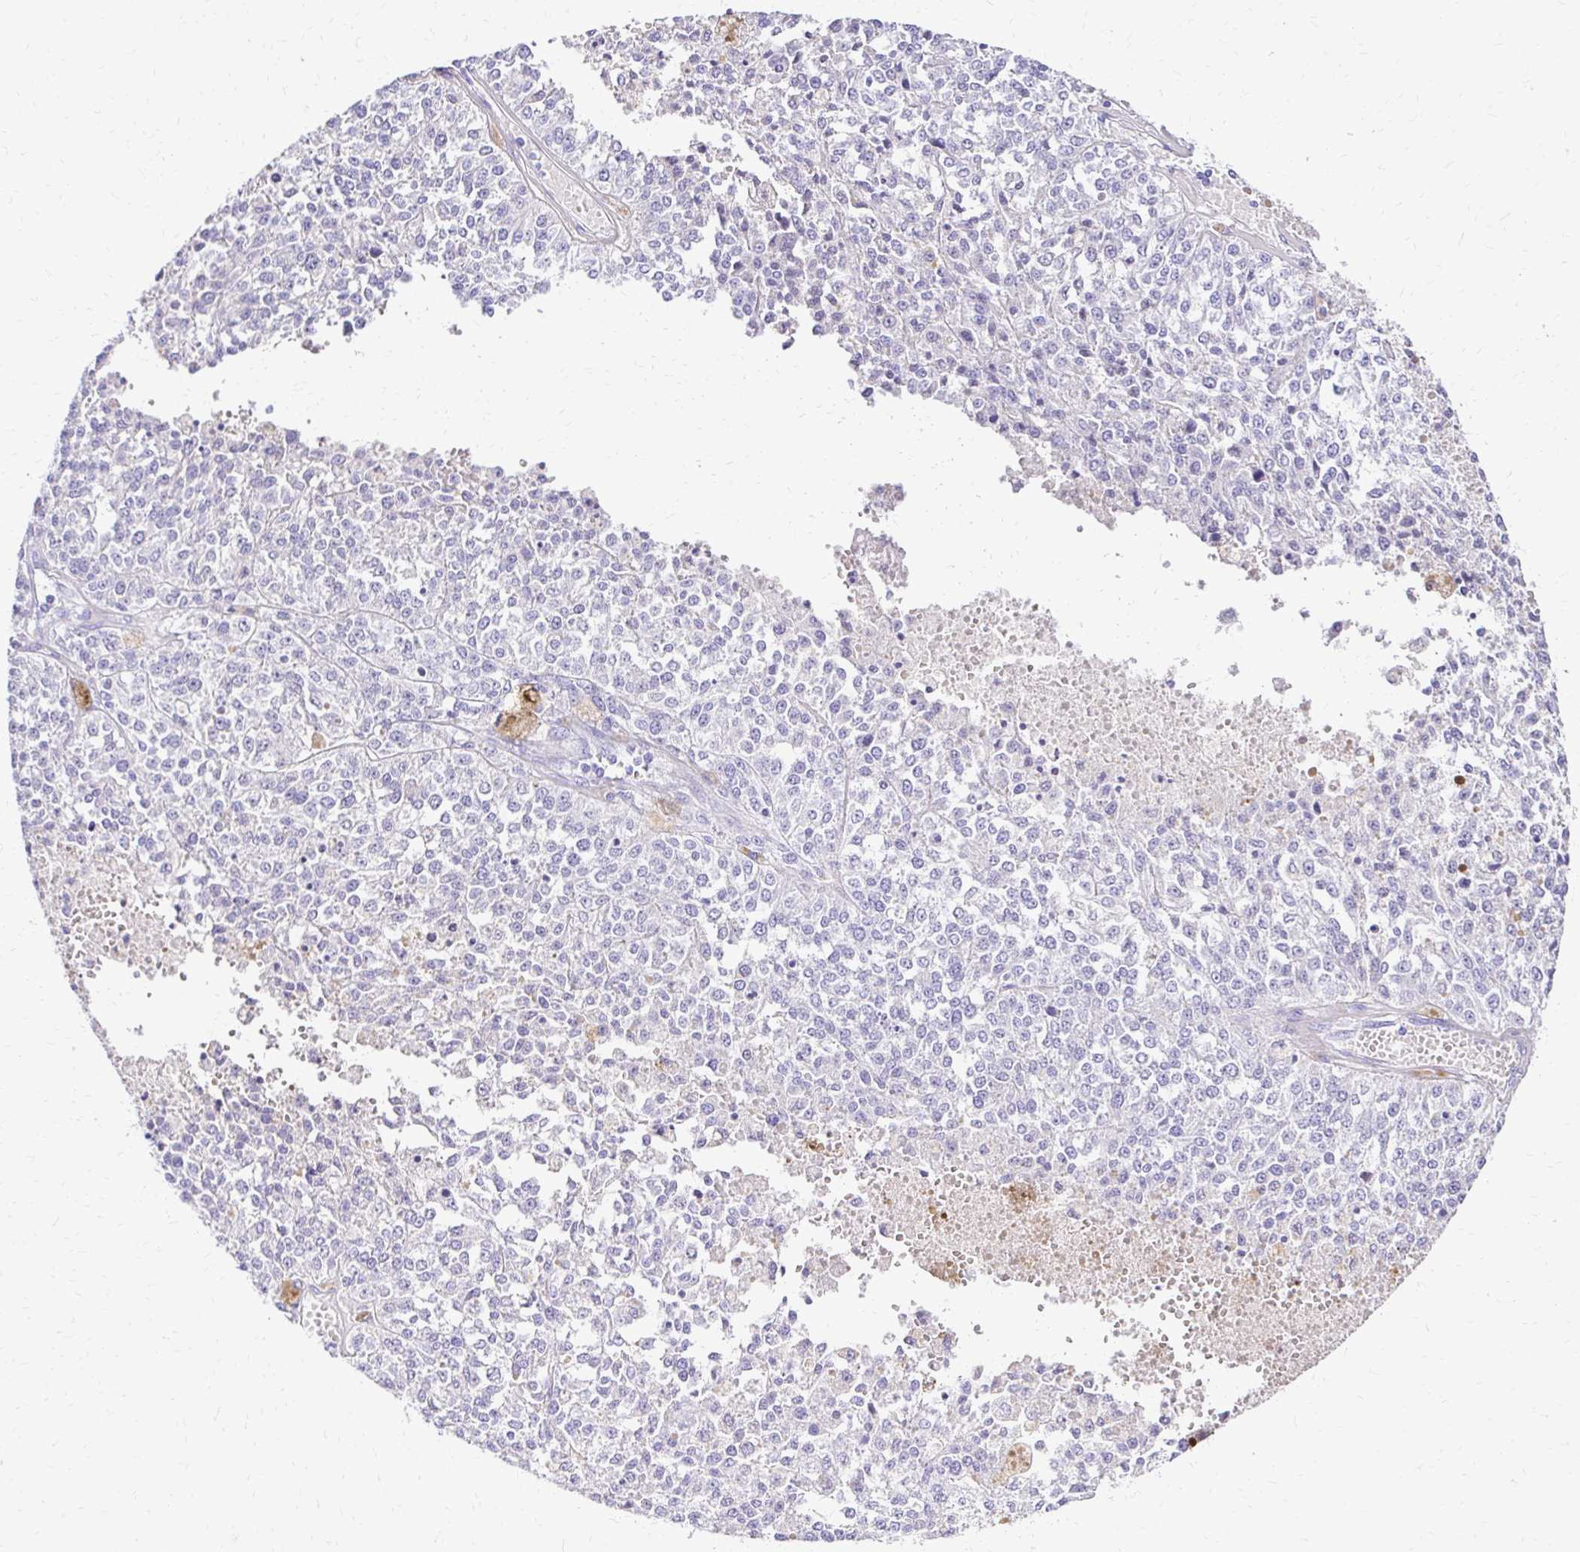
{"staining": {"intensity": "negative", "quantity": "none", "location": "none"}, "tissue": "melanoma", "cell_type": "Tumor cells", "image_type": "cancer", "snomed": [{"axis": "morphology", "description": "Malignant melanoma, Metastatic site"}, {"axis": "topography", "description": "Lymph node"}], "caption": "IHC of melanoma exhibits no expression in tumor cells.", "gene": "S100G", "patient": {"sex": "female", "age": 64}}